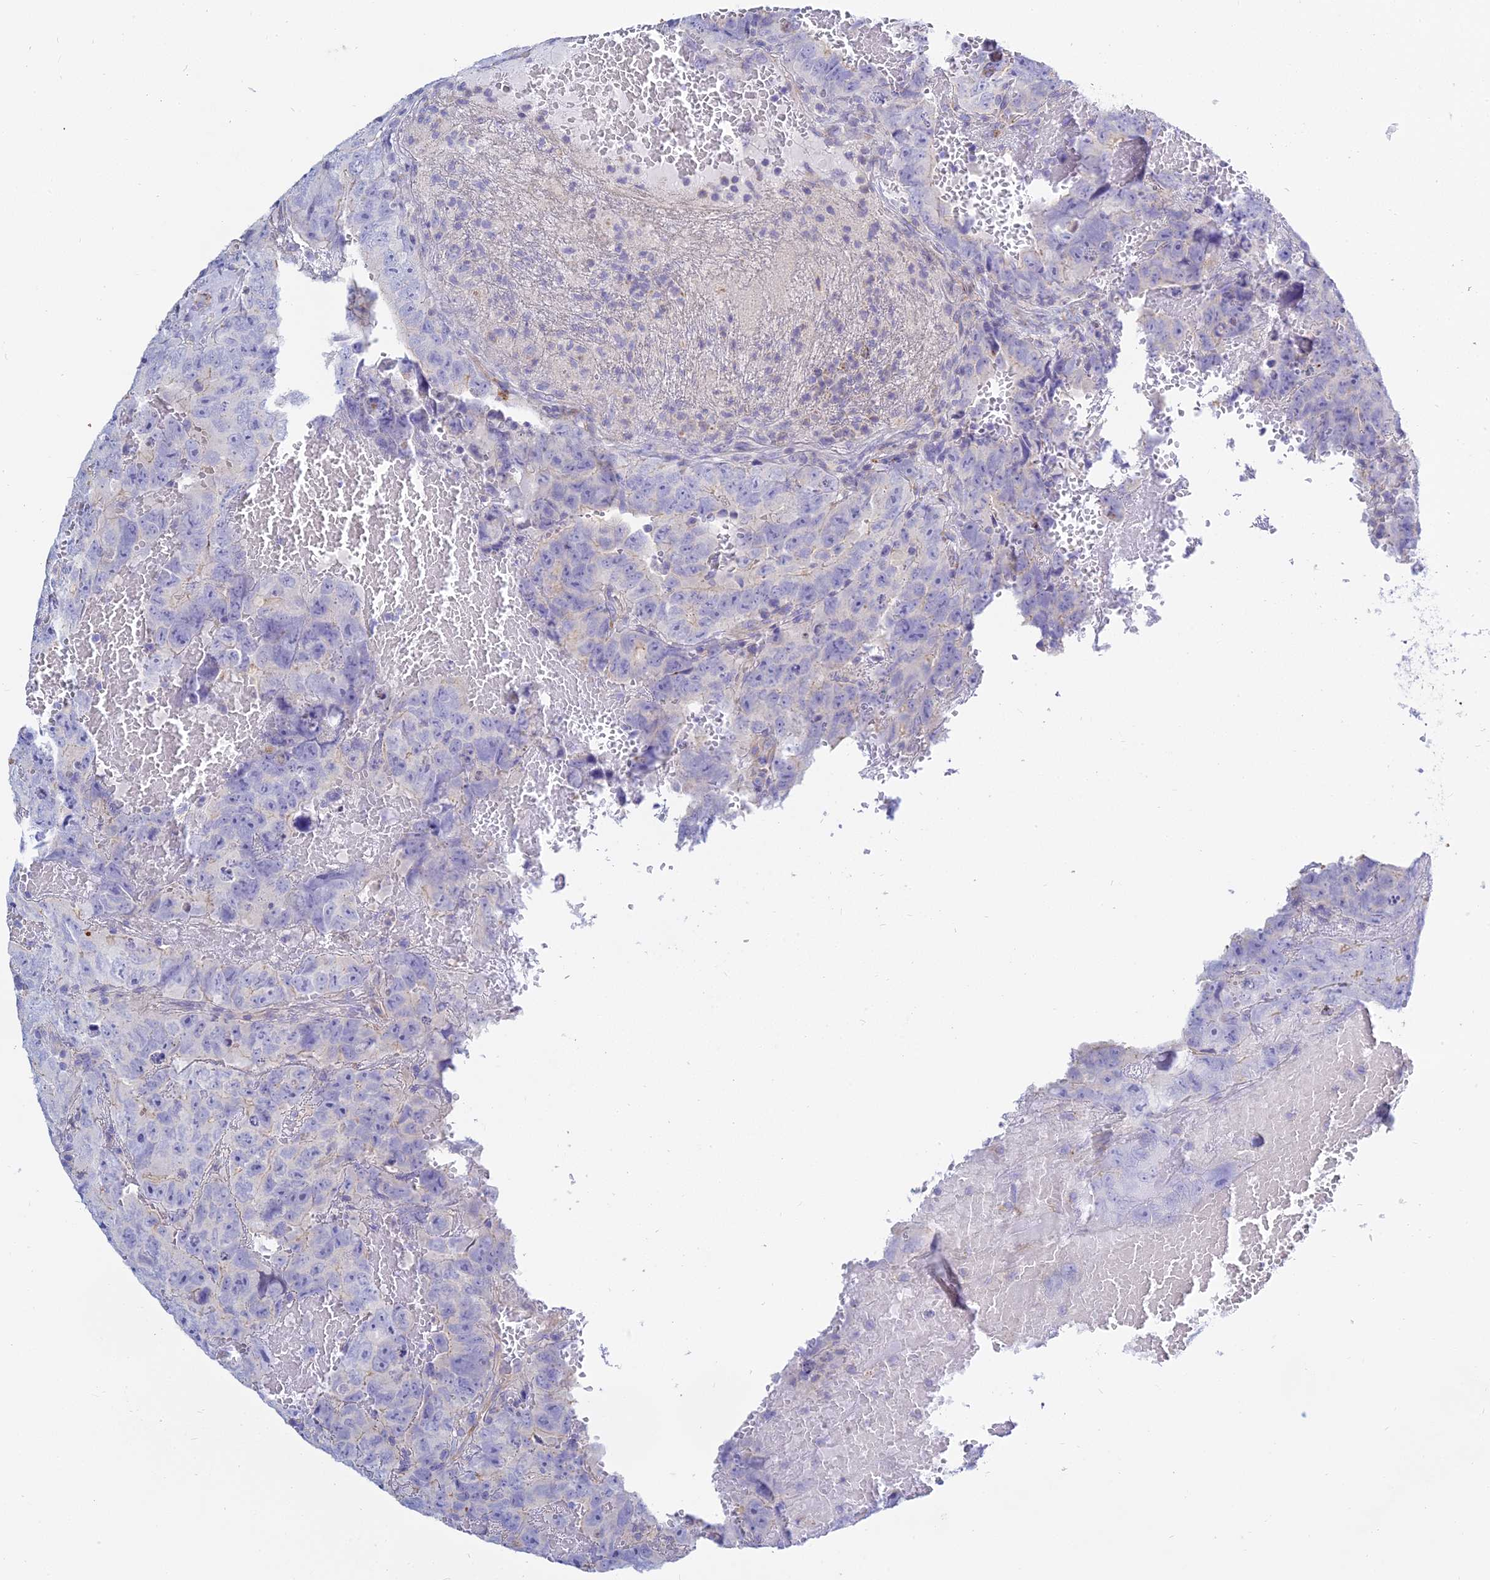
{"staining": {"intensity": "negative", "quantity": "none", "location": "none"}, "tissue": "testis cancer", "cell_type": "Tumor cells", "image_type": "cancer", "snomed": [{"axis": "morphology", "description": "Carcinoma, Embryonal, NOS"}, {"axis": "topography", "description": "Testis"}], "caption": "Tumor cells show no significant protein staining in testis cancer (embryonal carcinoma). (Stains: DAB (3,3'-diaminobenzidine) immunohistochemistry with hematoxylin counter stain, Microscopy: brightfield microscopy at high magnification).", "gene": "SMIM24", "patient": {"sex": "male", "age": 45}}